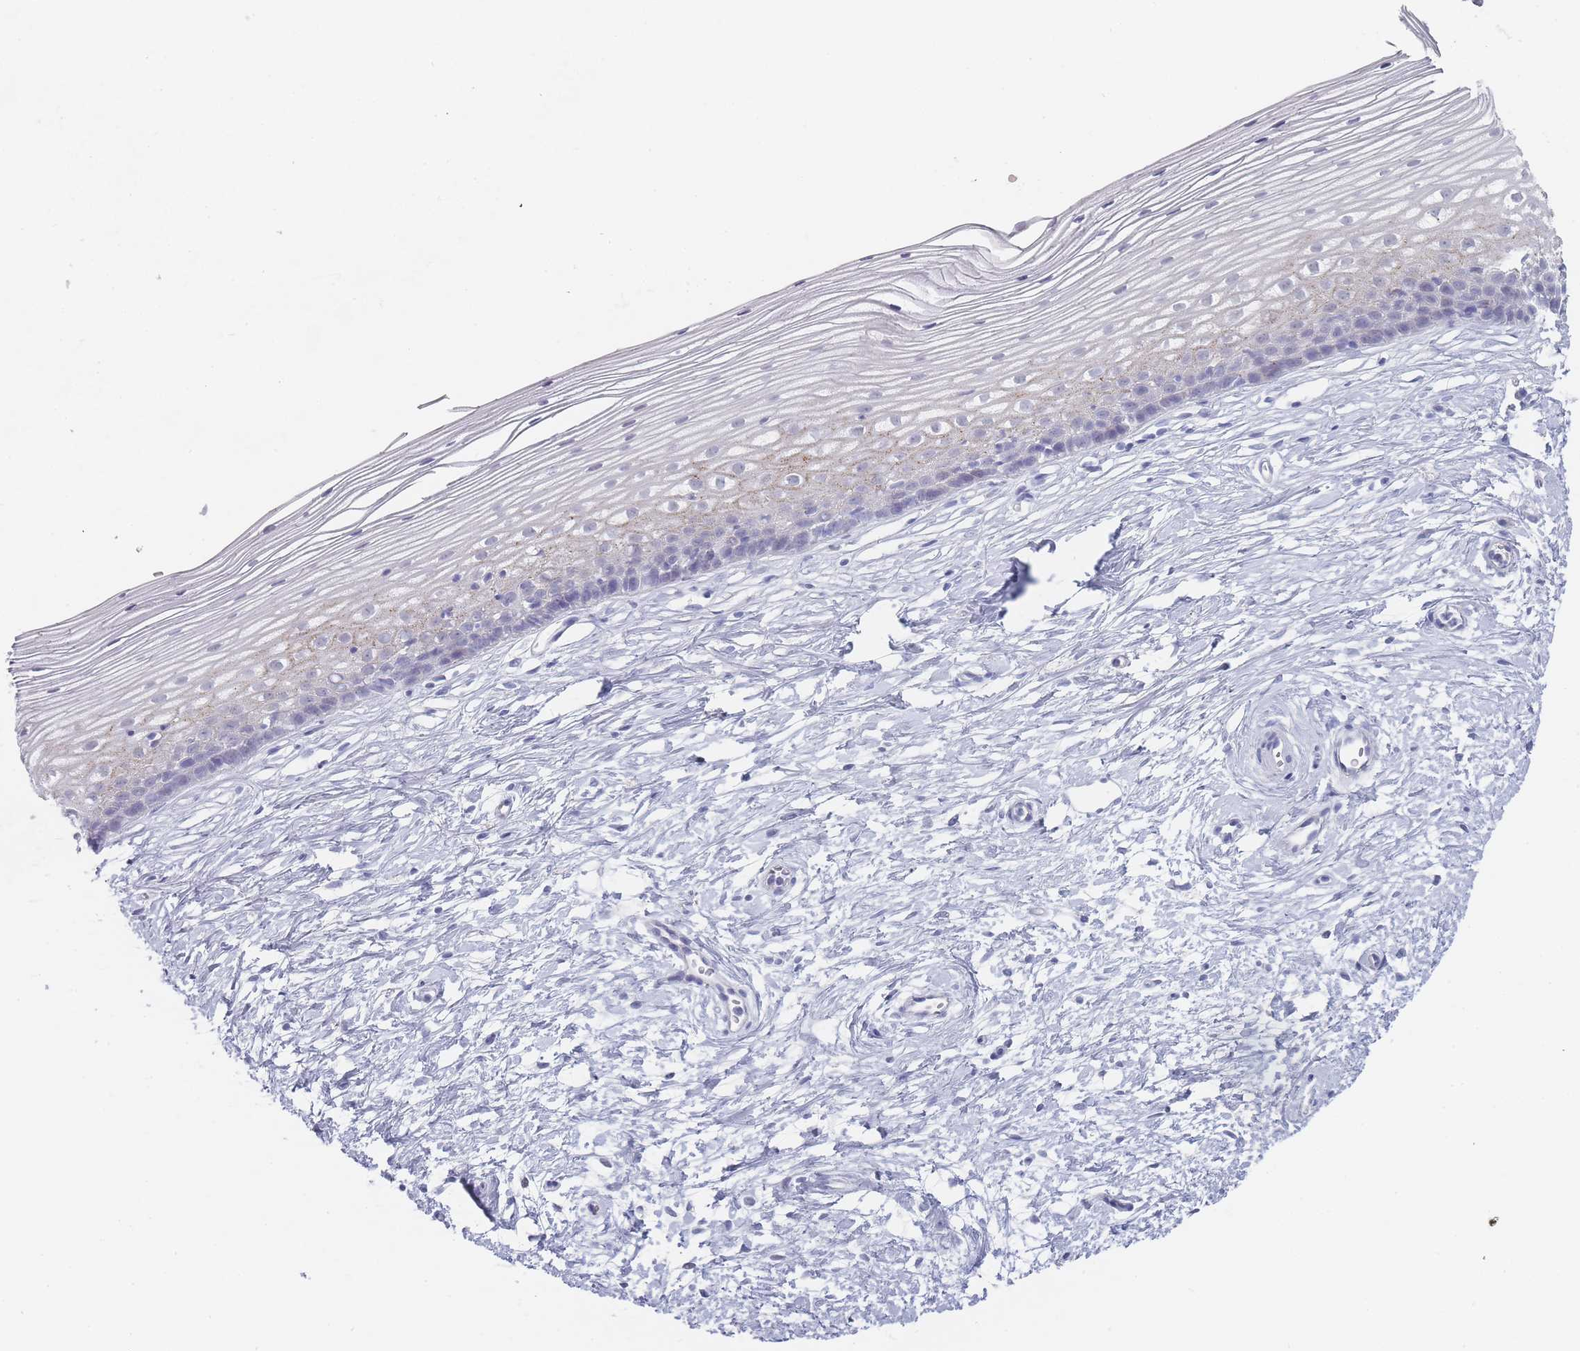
{"staining": {"intensity": "negative", "quantity": "none", "location": "none"}, "tissue": "cervix", "cell_type": "Glandular cells", "image_type": "normal", "snomed": [{"axis": "morphology", "description": "Normal tissue, NOS"}, {"axis": "topography", "description": "Cervix"}], "caption": "Immunohistochemical staining of benign human cervix demonstrates no significant positivity in glandular cells.", "gene": "IMPG1", "patient": {"sex": "female", "age": 40}}